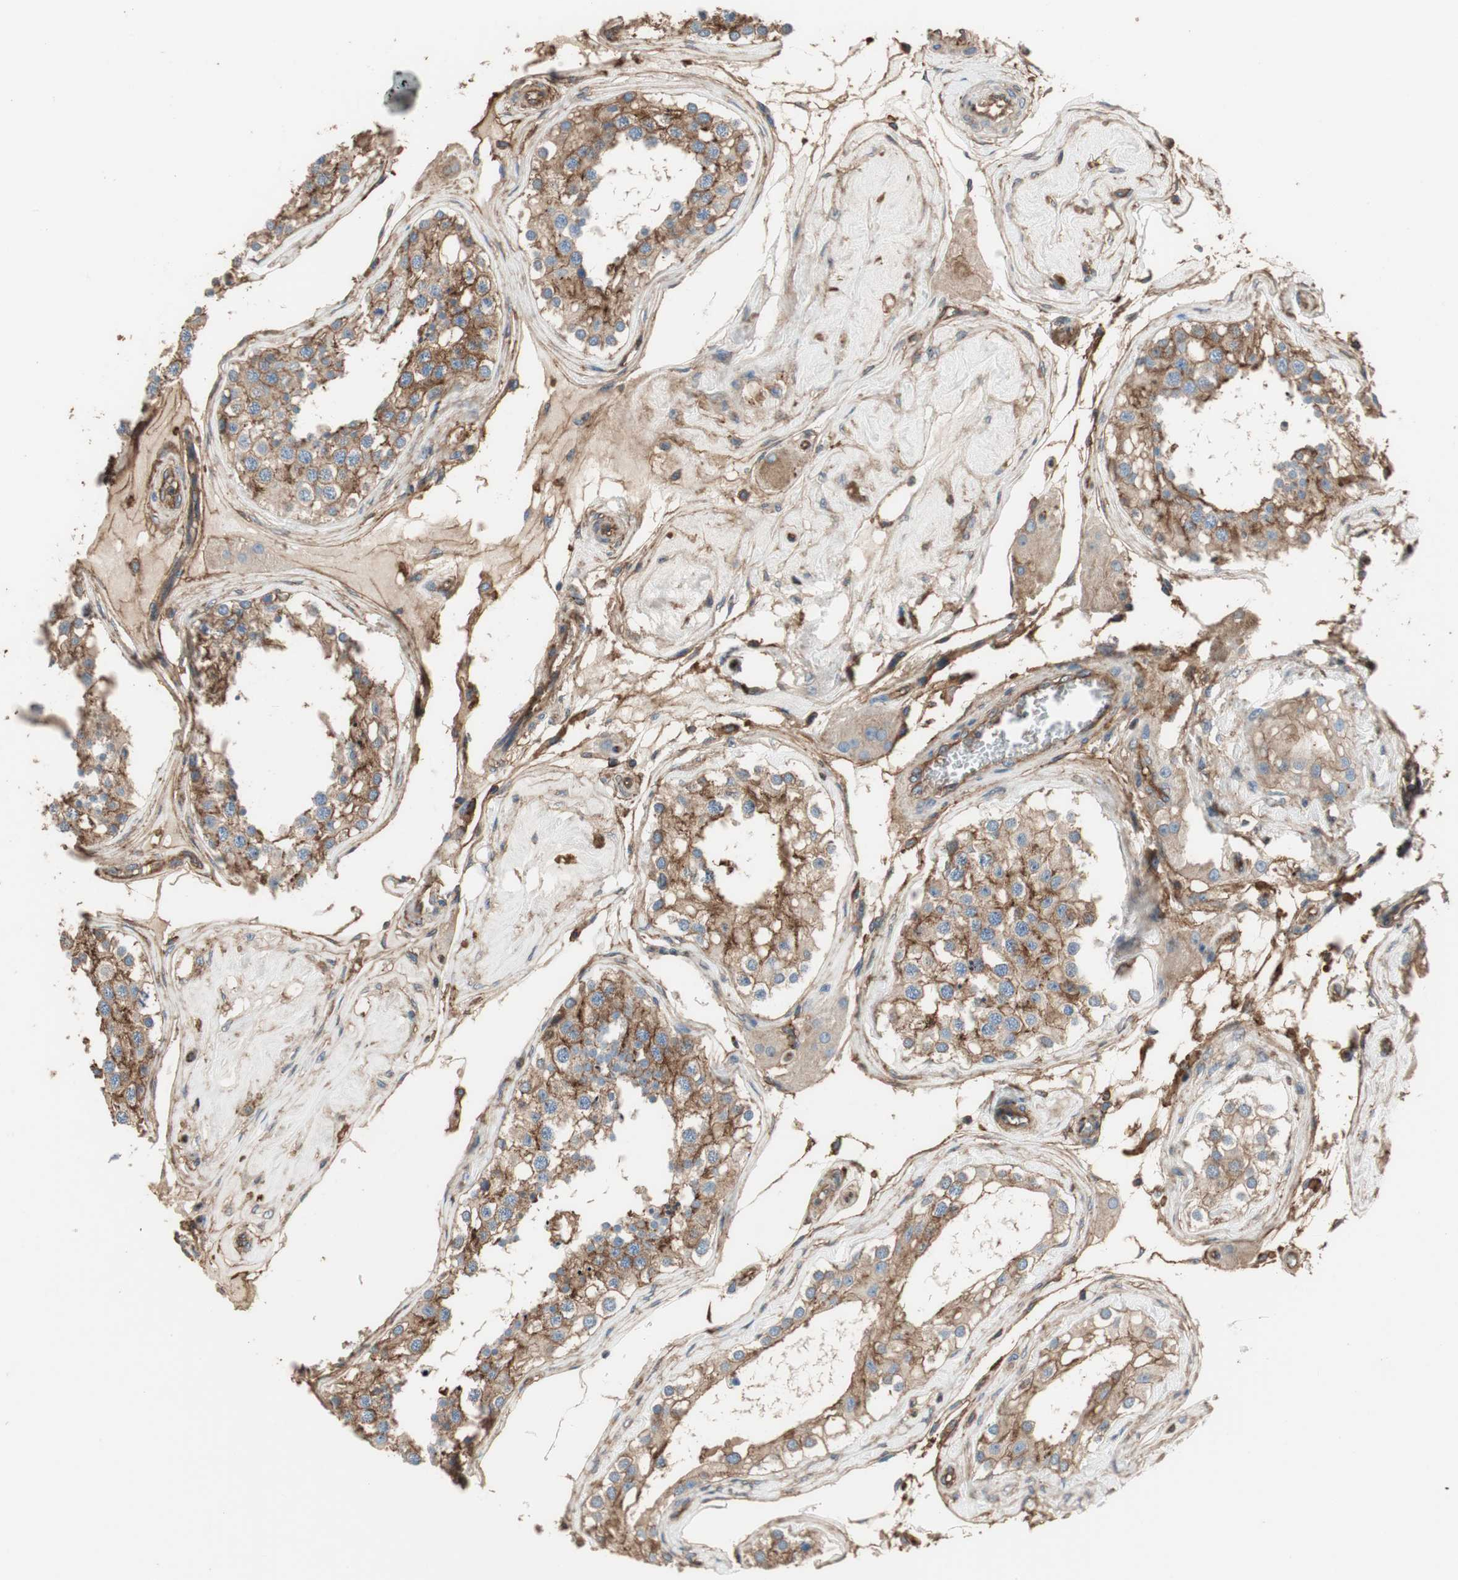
{"staining": {"intensity": "moderate", "quantity": ">75%", "location": "cytoplasmic/membranous"}, "tissue": "testis", "cell_type": "Cells in seminiferous ducts", "image_type": "normal", "snomed": [{"axis": "morphology", "description": "Normal tissue, NOS"}, {"axis": "topography", "description": "Testis"}], "caption": "Immunohistochemical staining of normal testis displays >75% levels of moderate cytoplasmic/membranous protein positivity in approximately >75% of cells in seminiferous ducts.", "gene": "IL1RL1", "patient": {"sex": "male", "age": 68}}